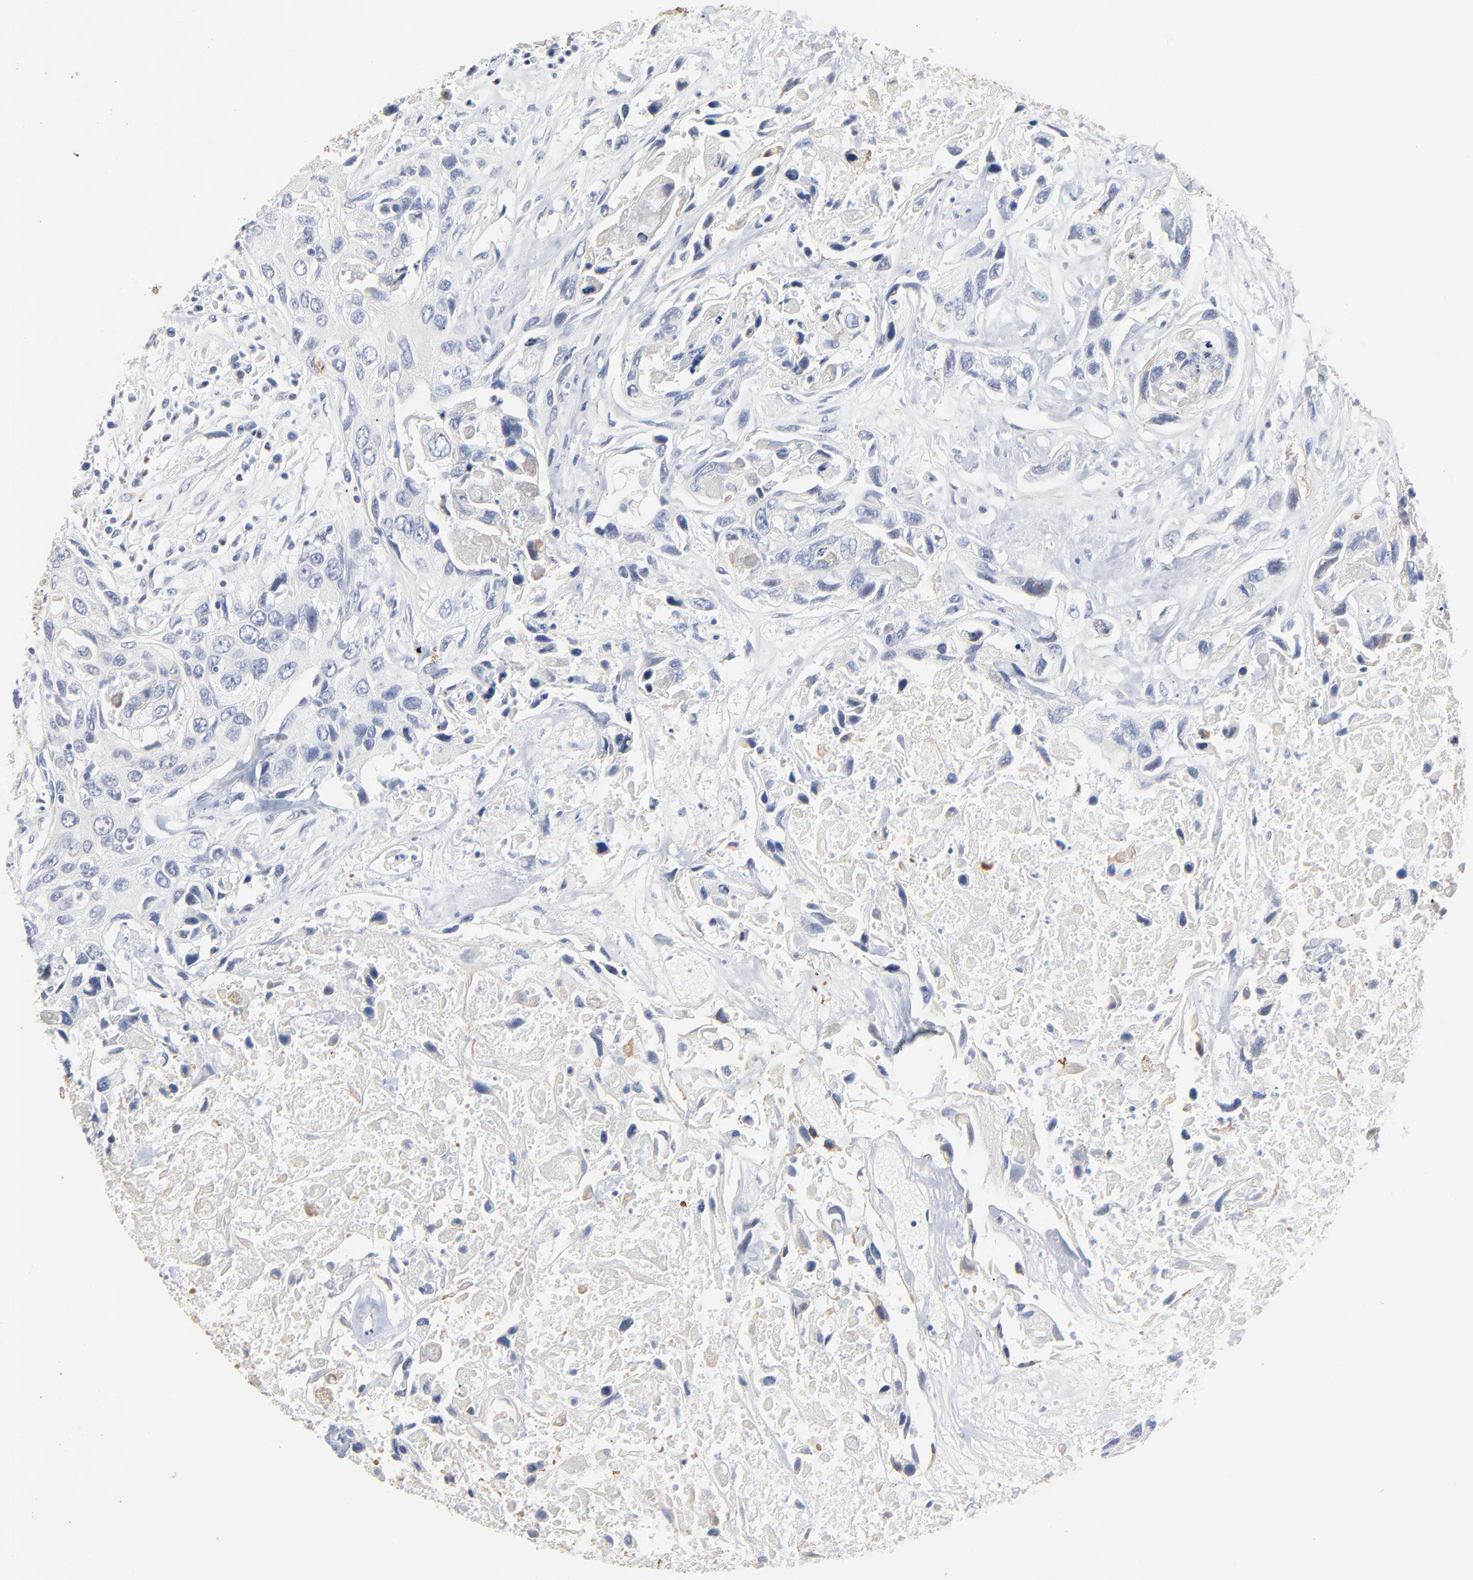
{"staining": {"intensity": "negative", "quantity": "none", "location": "none"}, "tissue": "urothelial cancer", "cell_type": "Tumor cells", "image_type": "cancer", "snomed": [{"axis": "morphology", "description": "Urothelial carcinoma, High grade"}, {"axis": "topography", "description": "Urinary bladder"}], "caption": "Immunohistochemistry (IHC) of urothelial cancer shows no positivity in tumor cells. (DAB IHC with hematoxylin counter stain).", "gene": "LNX1", "patient": {"sex": "male", "age": 71}}